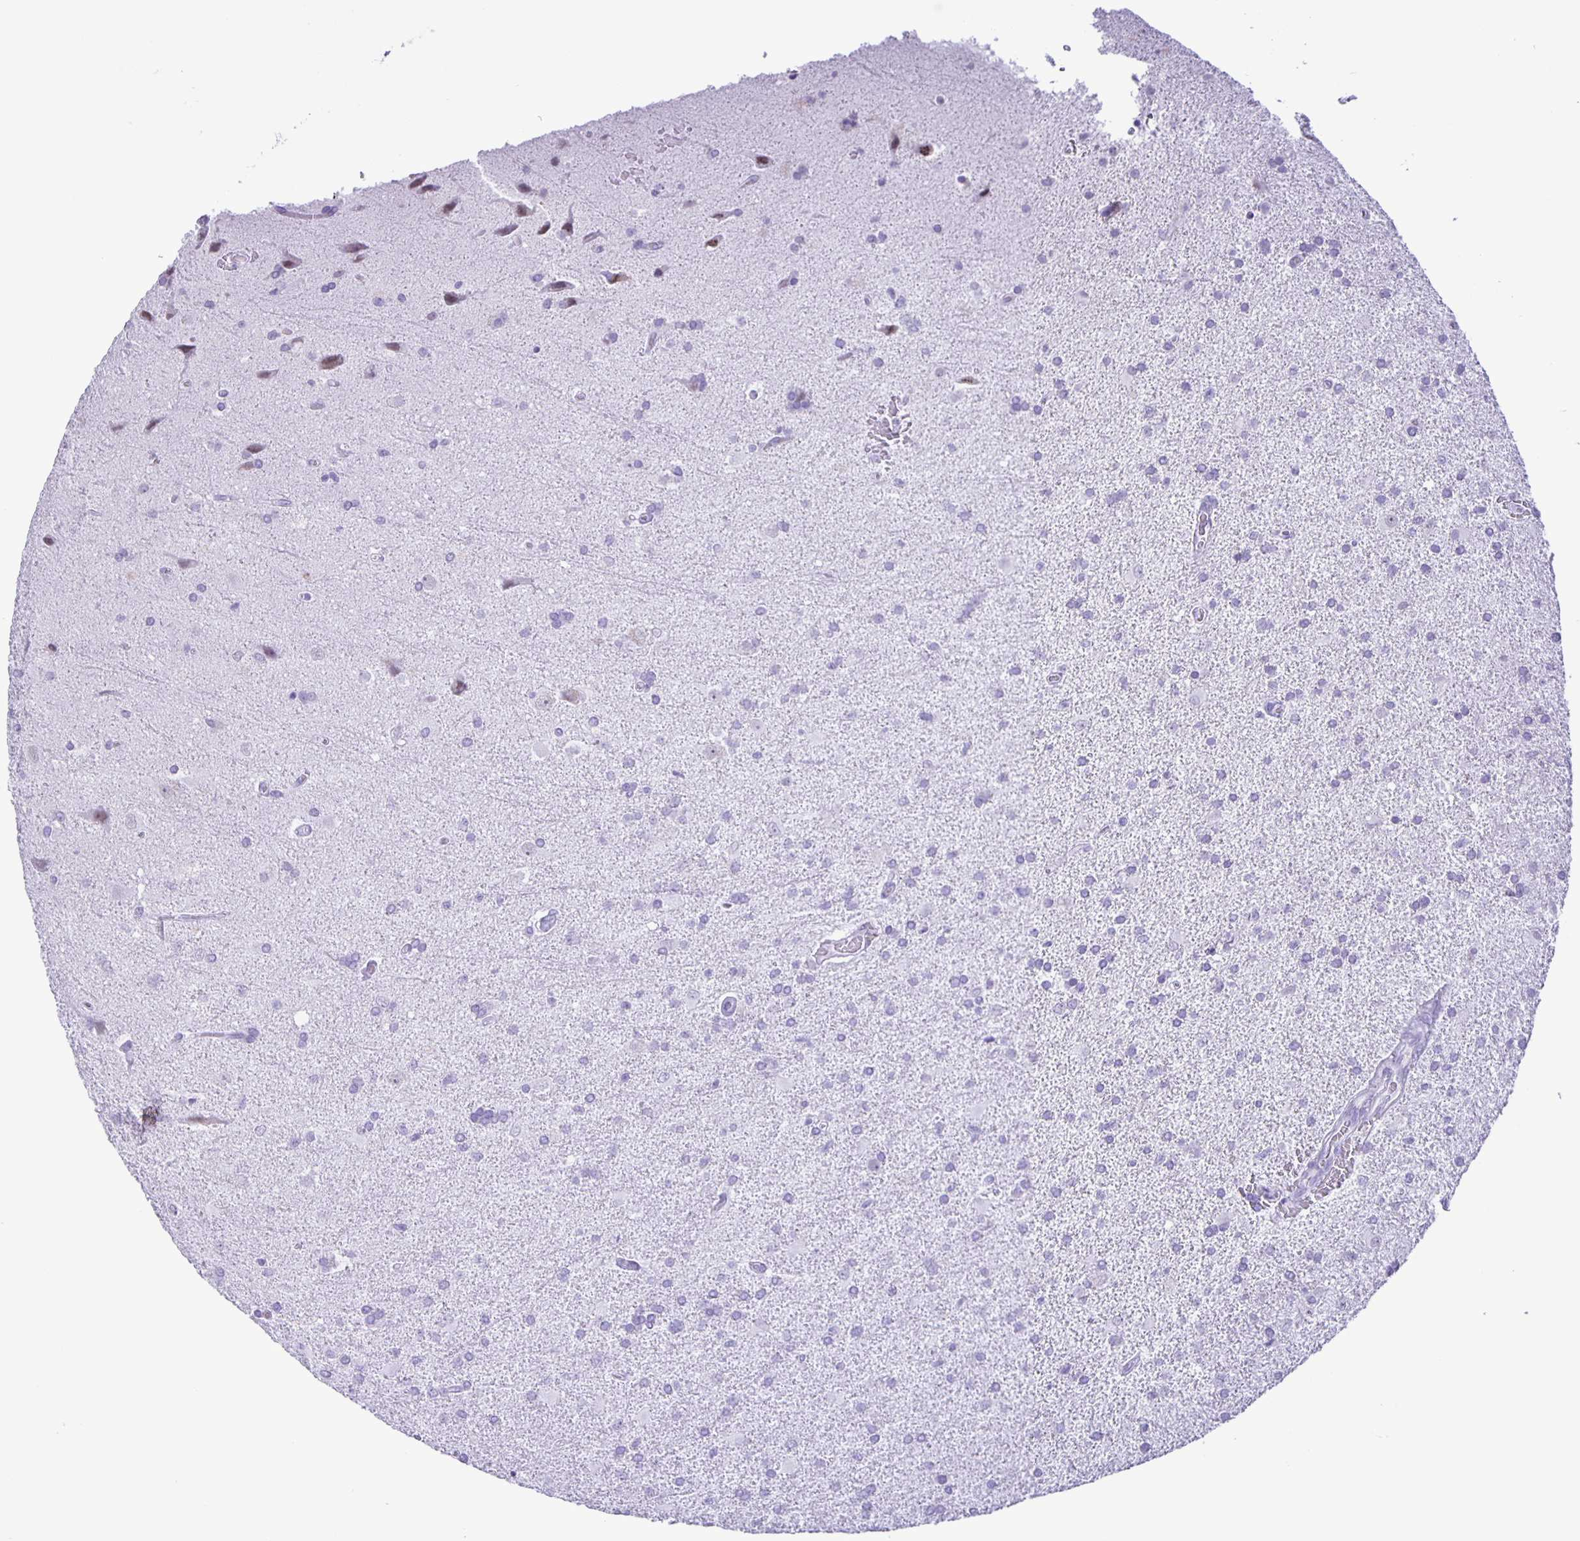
{"staining": {"intensity": "negative", "quantity": "none", "location": "none"}, "tissue": "glioma", "cell_type": "Tumor cells", "image_type": "cancer", "snomed": [{"axis": "morphology", "description": "Glioma, malignant, High grade"}, {"axis": "topography", "description": "Brain"}], "caption": "An immunohistochemistry (IHC) photomicrograph of malignant glioma (high-grade) is shown. There is no staining in tumor cells of malignant glioma (high-grade).", "gene": "EZHIP", "patient": {"sex": "male", "age": 68}}